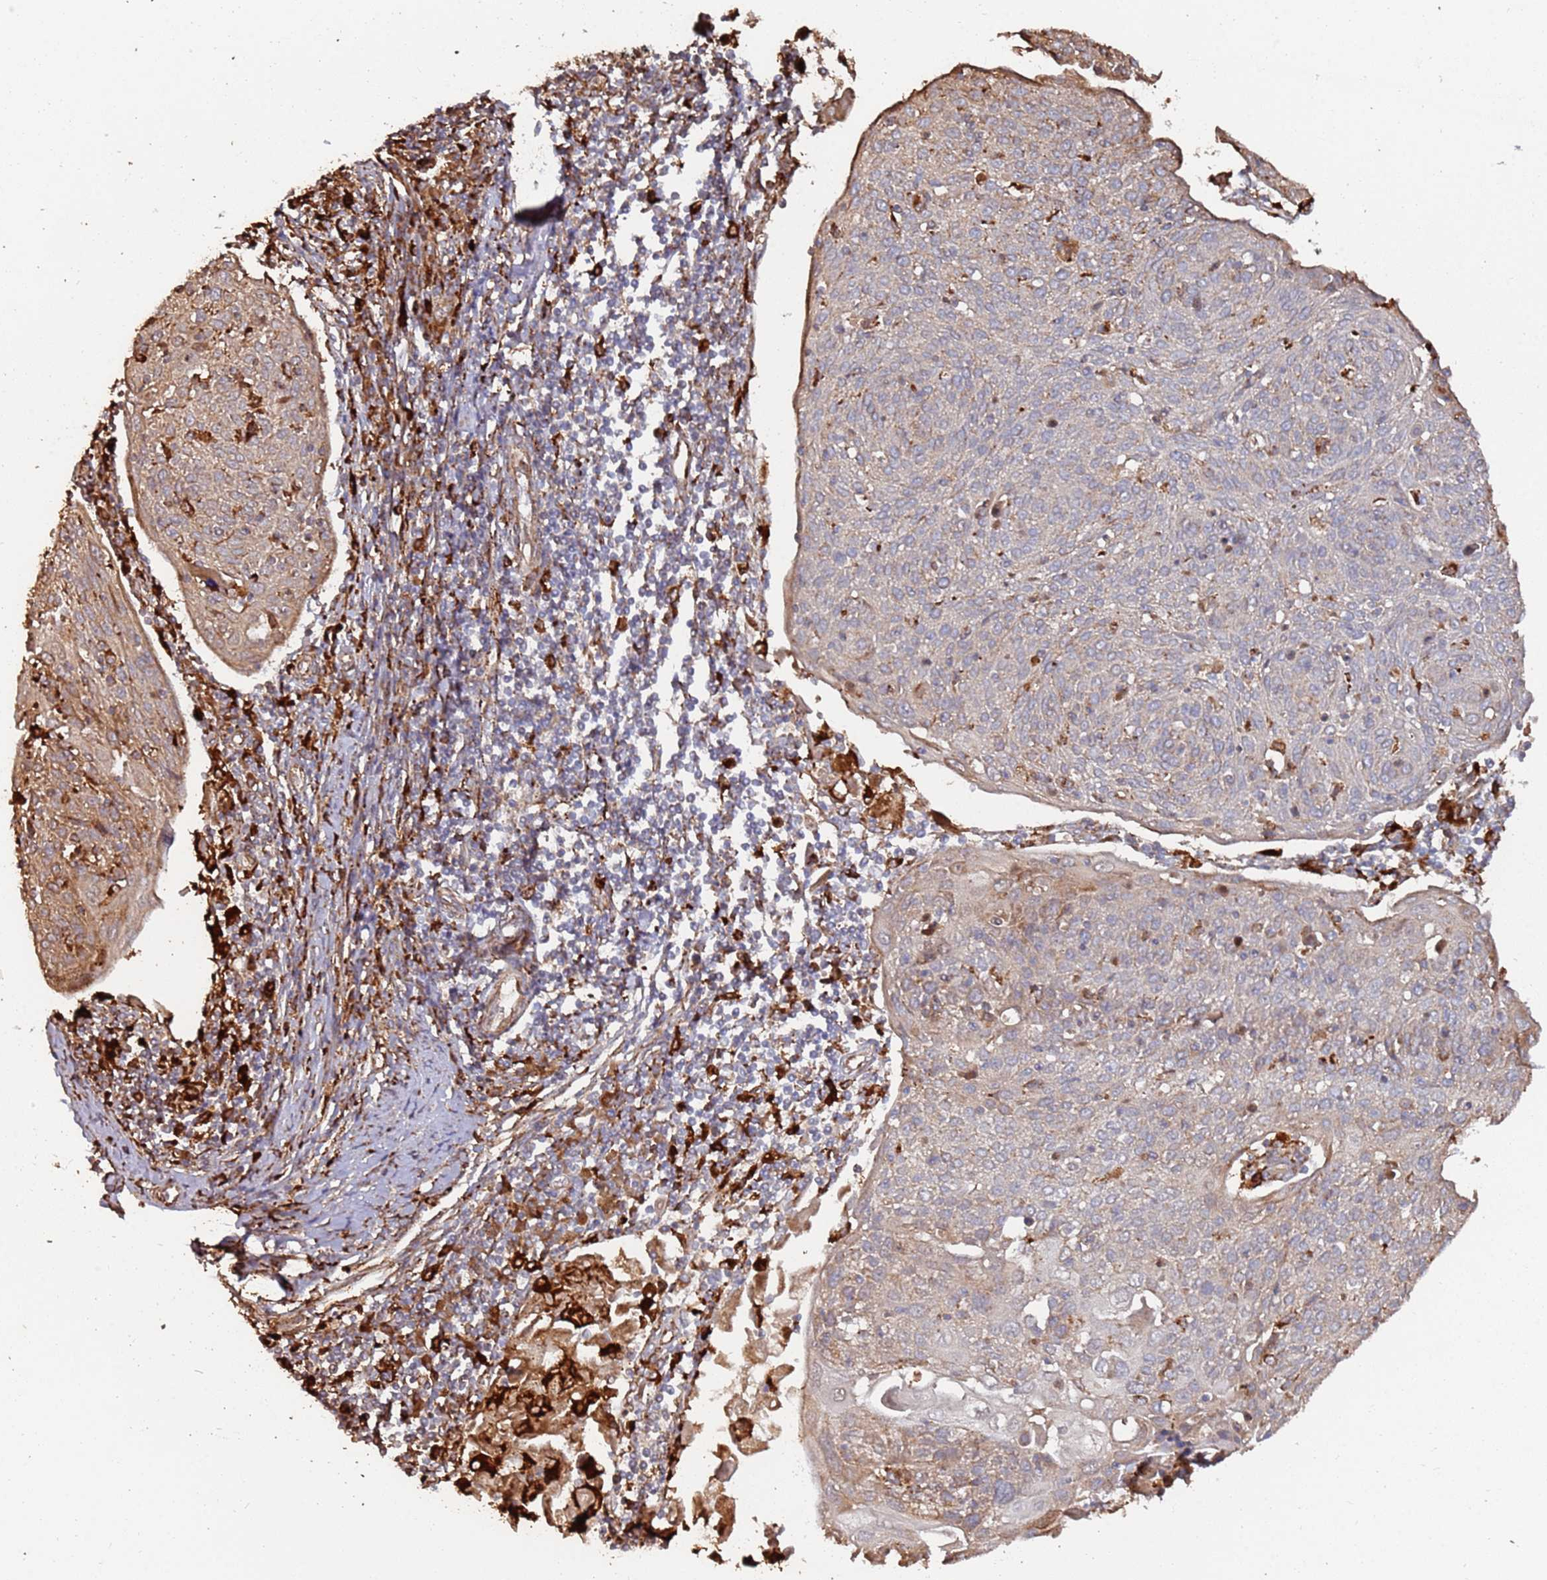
{"staining": {"intensity": "moderate", "quantity": "25%-75%", "location": "cytoplasmic/membranous"}, "tissue": "cervical cancer", "cell_type": "Tumor cells", "image_type": "cancer", "snomed": [{"axis": "morphology", "description": "Squamous cell carcinoma, NOS"}, {"axis": "topography", "description": "Cervix"}], "caption": "About 25%-75% of tumor cells in cervical cancer demonstrate moderate cytoplasmic/membranous protein staining as visualized by brown immunohistochemical staining.", "gene": "LACC1", "patient": {"sex": "female", "age": 67}}